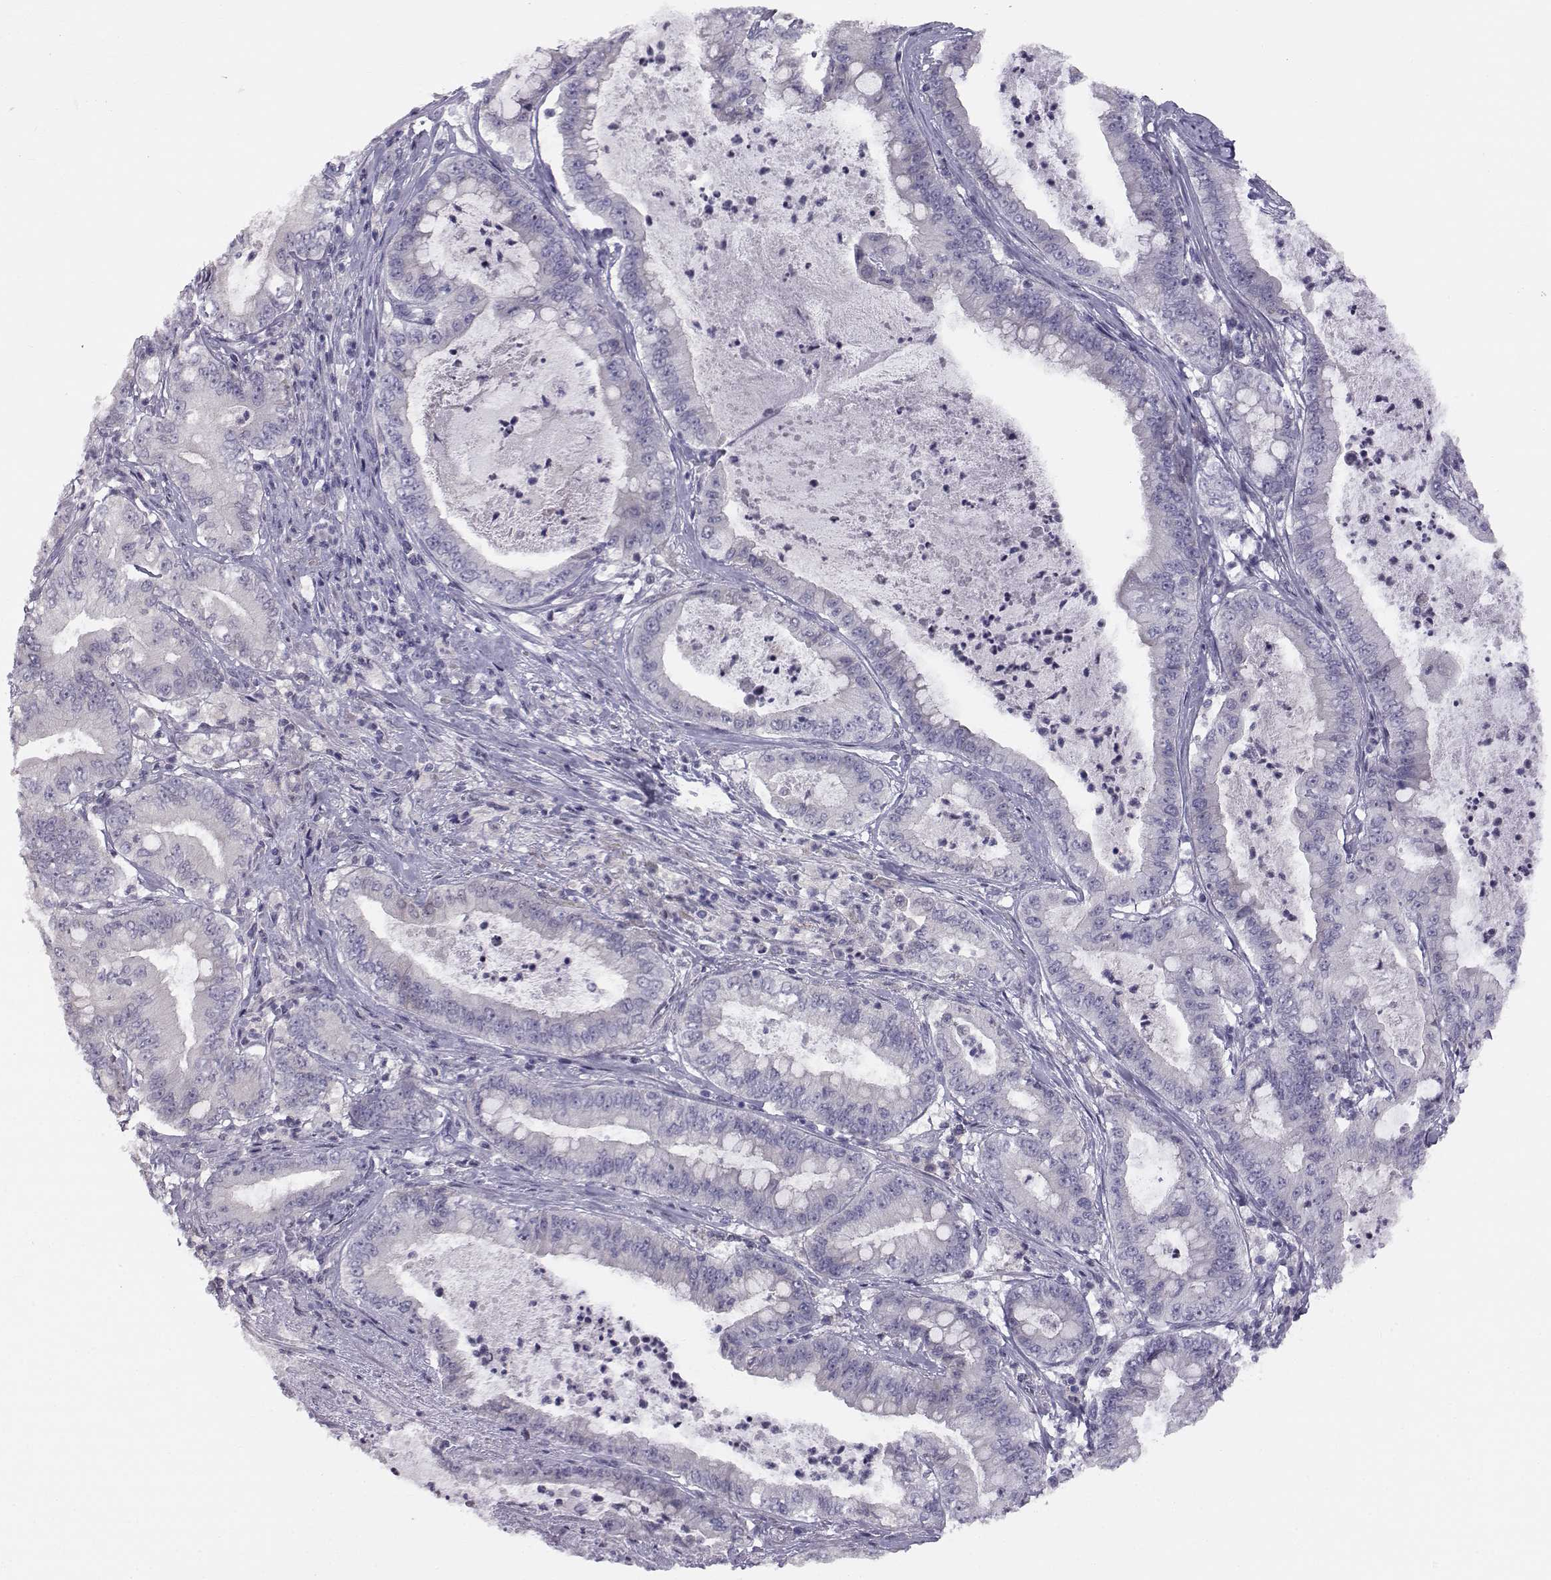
{"staining": {"intensity": "negative", "quantity": "none", "location": "none"}, "tissue": "pancreatic cancer", "cell_type": "Tumor cells", "image_type": "cancer", "snomed": [{"axis": "morphology", "description": "Adenocarcinoma, NOS"}, {"axis": "topography", "description": "Pancreas"}], "caption": "Protein analysis of pancreatic cancer exhibits no significant expression in tumor cells.", "gene": "ACSL6", "patient": {"sex": "male", "age": 71}}